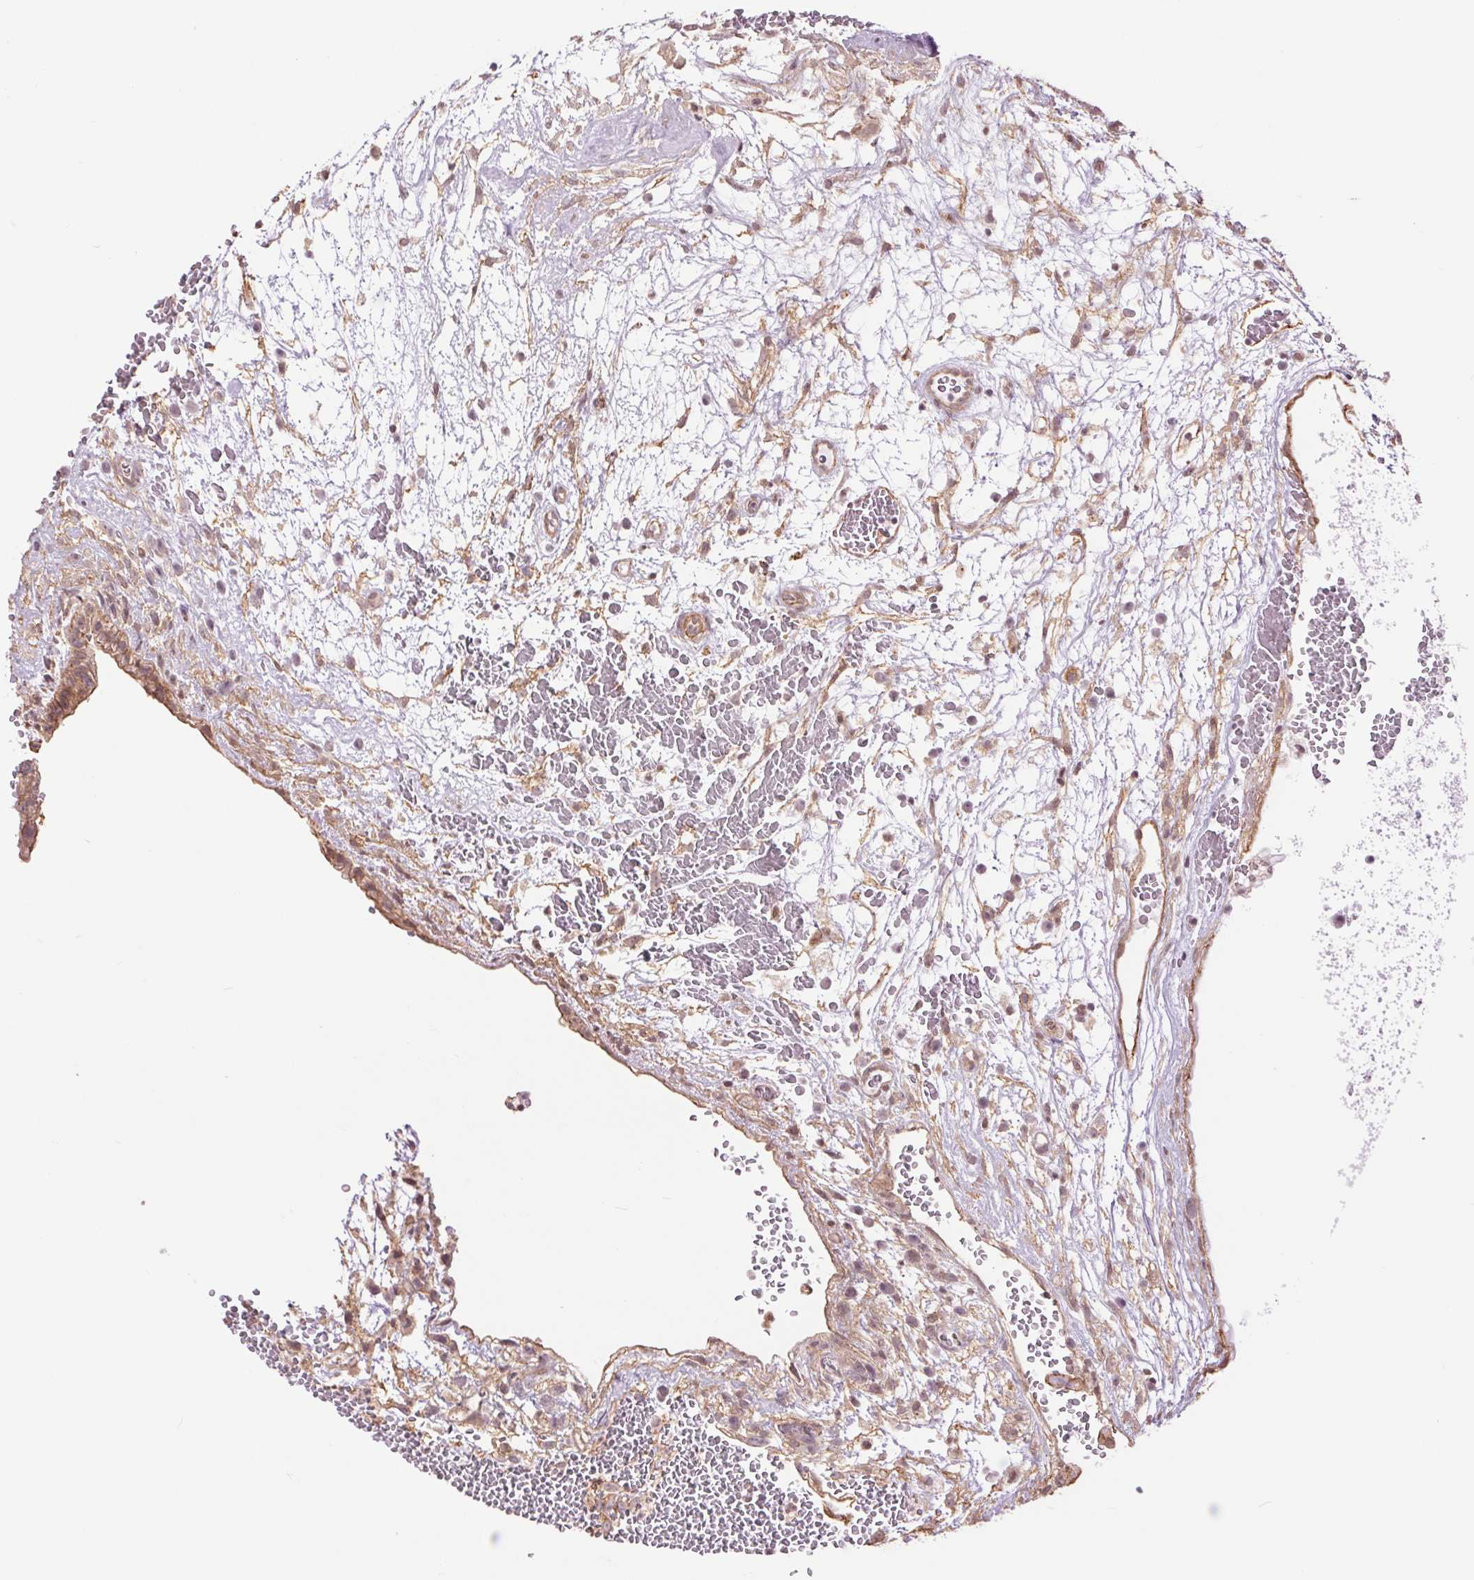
{"staining": {"intensity": "weak", "quantity": ">75%", "location": "cytoplasmic/membranous"}, "tissue": "testis cancer", "cell_type": "Tumor cells", "image_type": "cancer", "snomed": [{"axis": "morphology", "description": "Normal tissue, NOS"}, {"axis": "morphology", "description": "Carcinoma, Embryonal, NOS"}, {"axis": "topography", "description": "Testis"}], "caption": "High-power microscopy captured an immunohistochemistry photomicrograph of testis cancer, revealing weak cytoplasmic/membranous positivity in approximately >75% of tumor cells.", "gene": "PALM", "patient": {"sex": "male", "age": 32}}